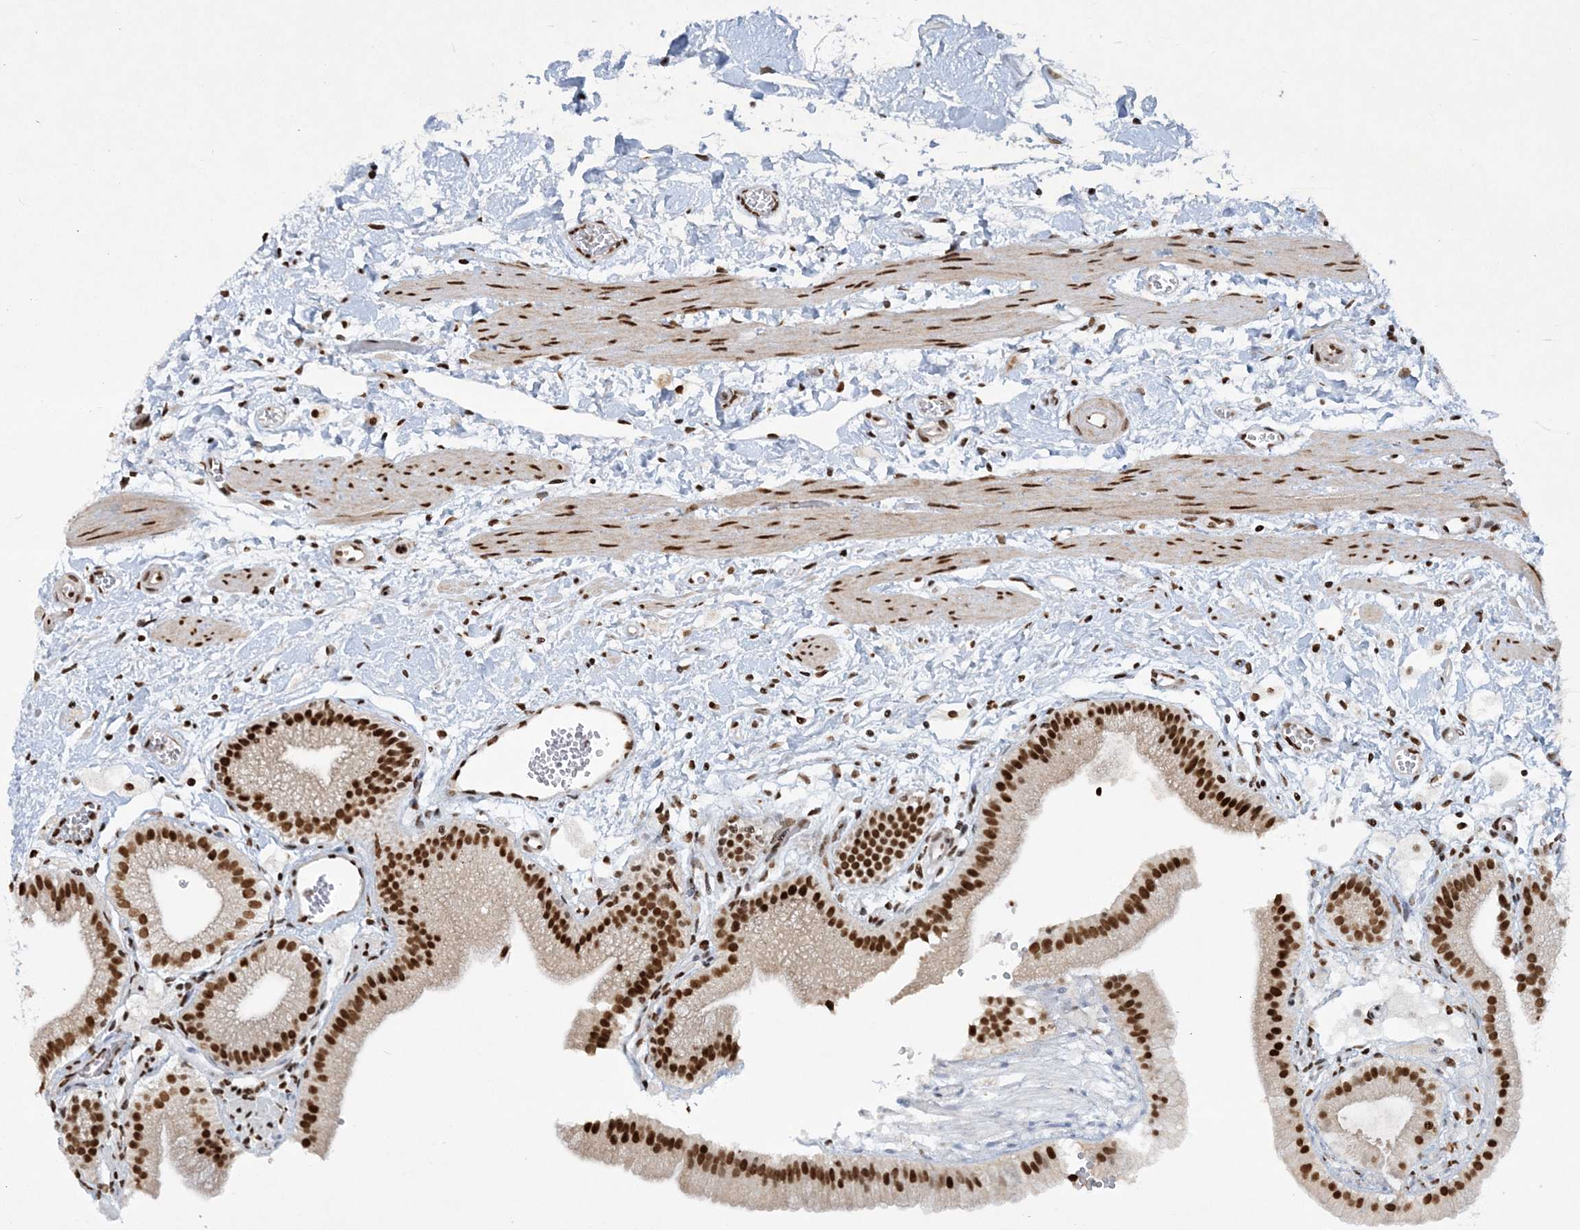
{"staining": {"intensity": "strong", "quantity": ">75%", "location": "nuclear"}, "tissue": "gallbladder", "cell_type": "Glandular cells", "image_type": "normal", "snomed": [{"axis": "morphology", "description": "Normal tissue, NOS"}, {"axis": "topography", "description": "Gallbladder"}], "caption": "A high-resolution histopathology image shows immunohistochemistry (IHC) staining of unremarkable gallbladder, which reveals strong nuclear positivity in approximately >75% of glandular cells.", "gene": "DELE1", "patient": {"sex": "male", "age": 55}}